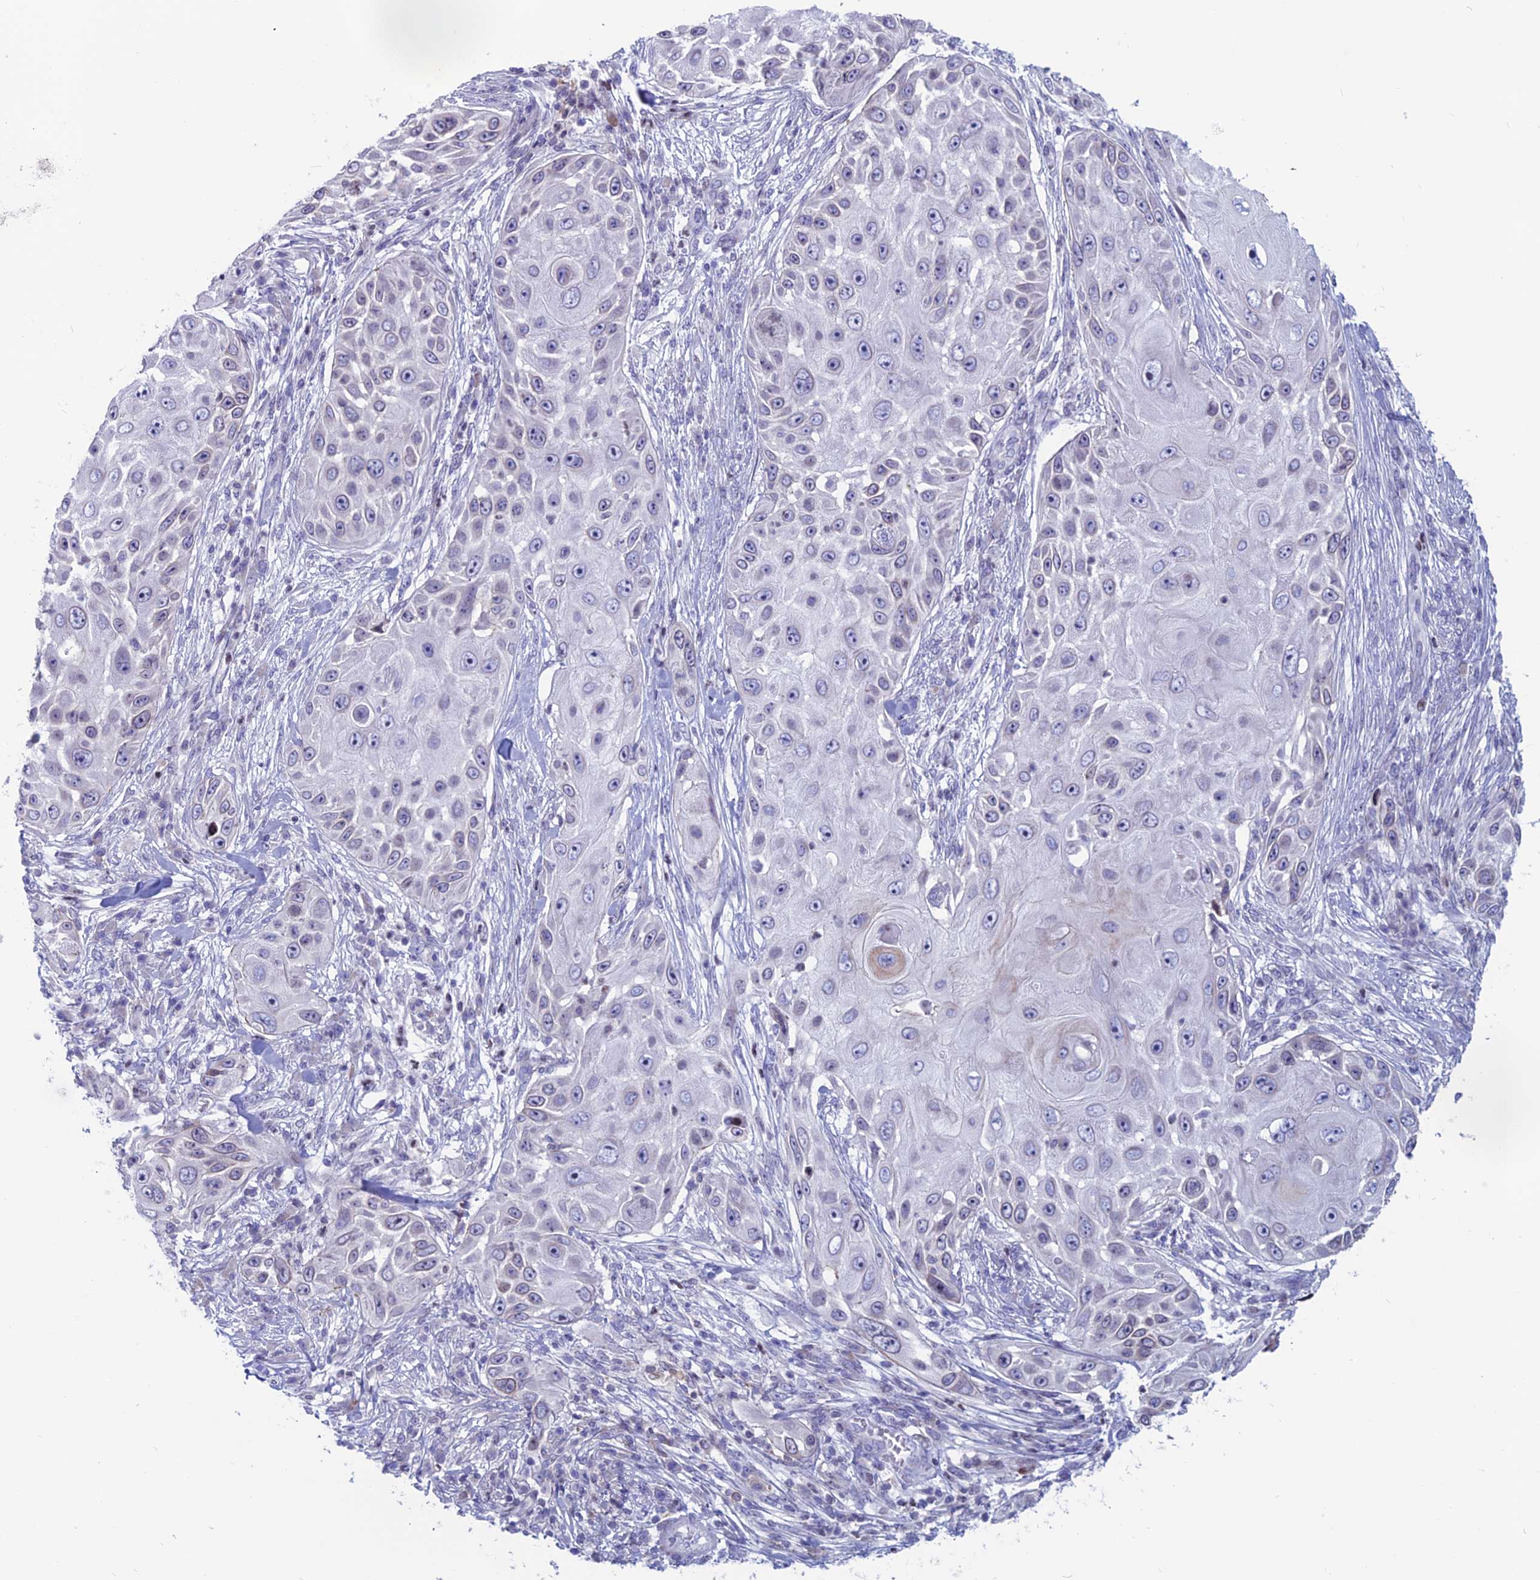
{"staining": {"intensity": "negative", "quantity": "none", "location": "none"}, "tissue": "skin cancer", "cell_type": "Tumor cells", "image_type": "cancer", "snomed": [{"axis": "morphology", "description": "Squamous cell carcinoma, NOS"}, {"axis": "topography", "description": "Skin"}], "caption": "This is an IHC histopathology image of skin cancer (squamous cell carcinoma). There is no expression in tumor cells.", "gene": "CERS6", "patient": {"sex": "female", "age": 44}}